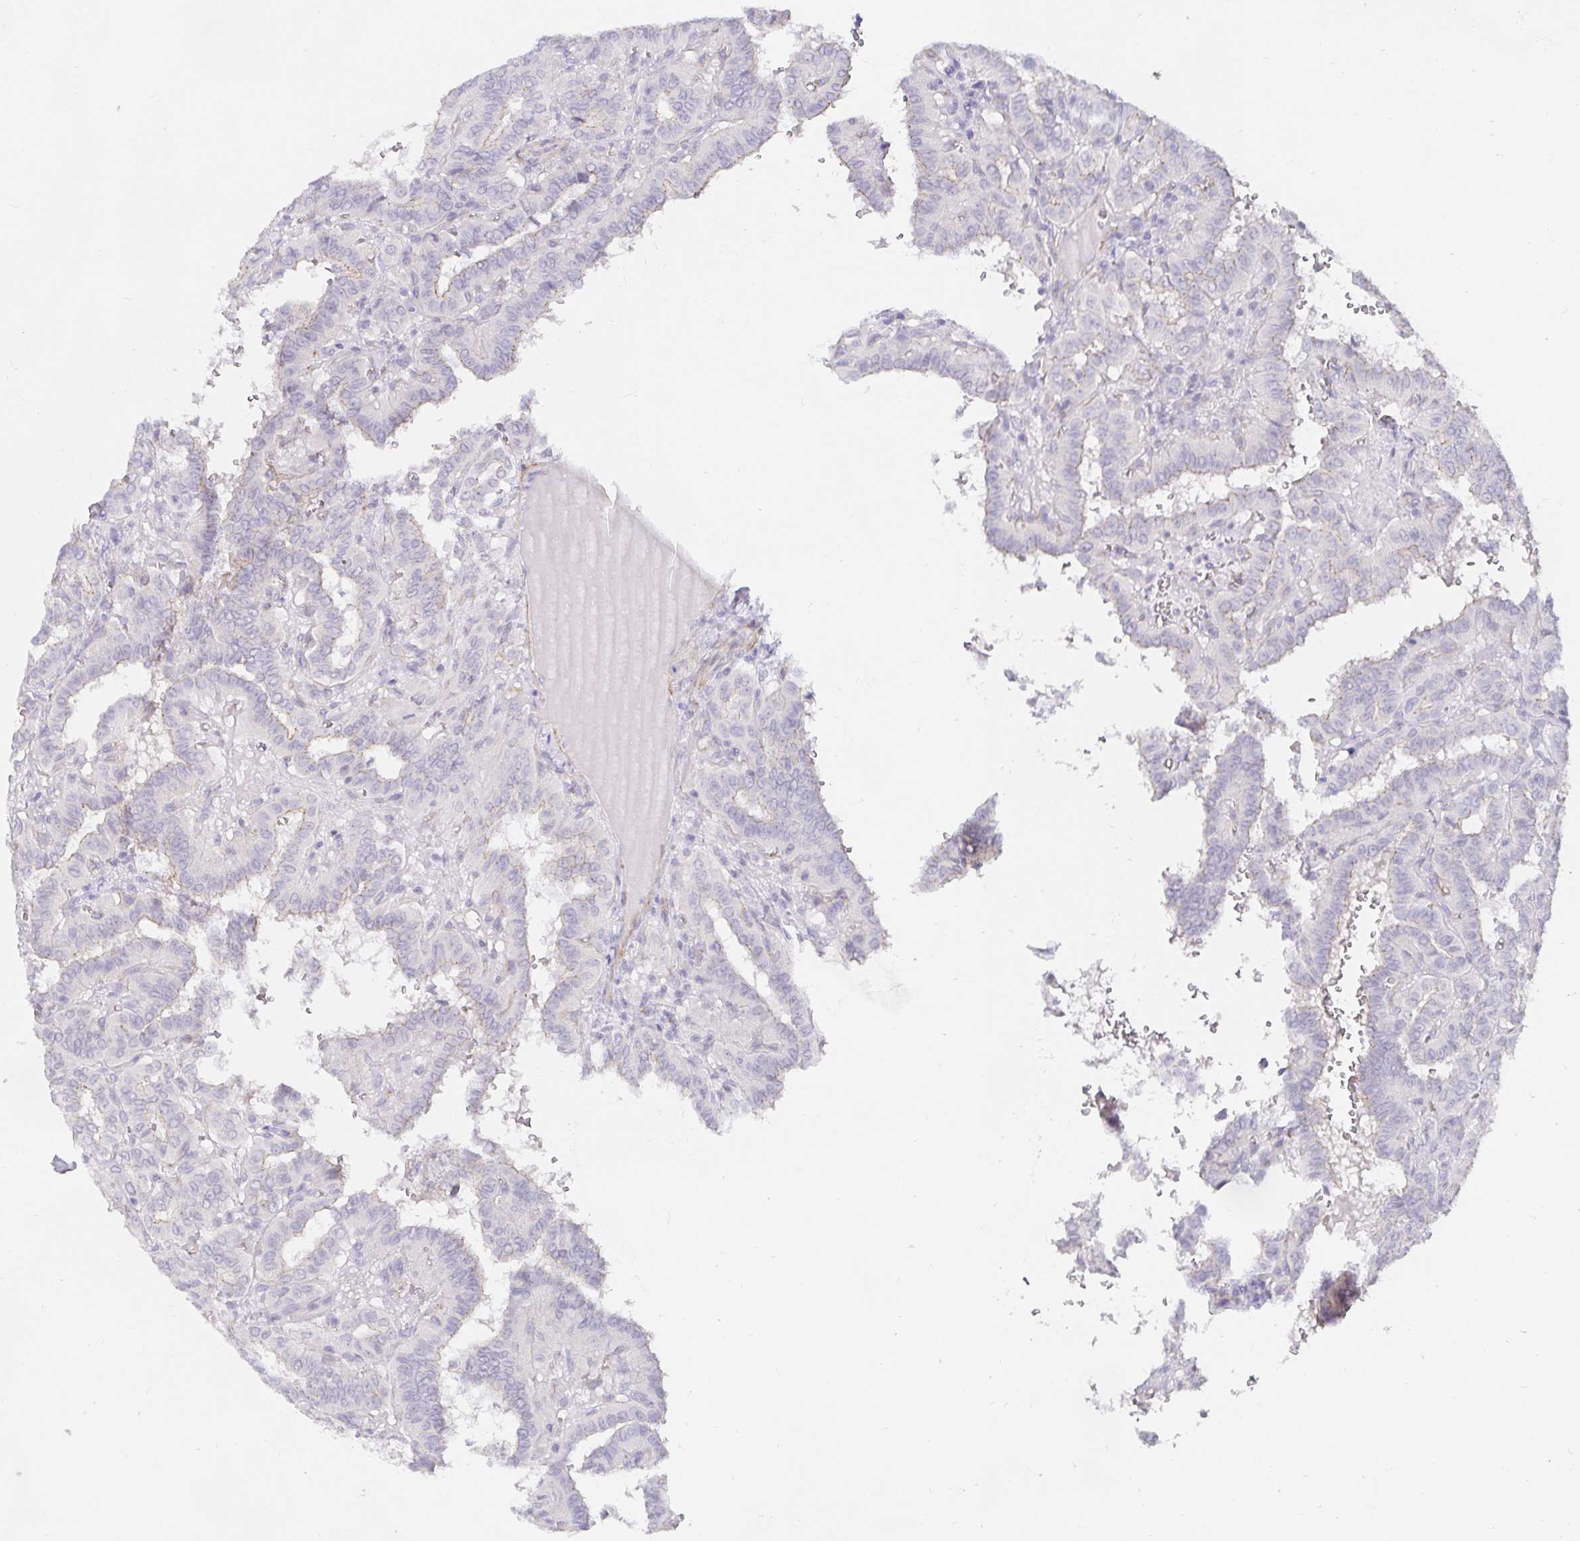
{"staining": {"intensity": "negative", "quantity": "none", "location": "none"}, "tissue": "thyroid cancer", "cell_type": "Tumor cells", "image_type": "cancer", "snomed": [{"axis": "morphology", "description": "Papillary adenocarcinoma, NOS"}, {"axis": "topography", "description": "Thyroid gland"}], "caption": "This histopathology image is of thyroid cancer (papillary adenocarcinoma) stained with IHC to label a protein in brown with the nuclei are counter-stained blue. There is no staining in tumor cells. (Stains: DAB immunohistochemistry with hematoxylin counter stain, Microscopy: brightfield microscopy at high magnification).", "gene": "PDX1", "patient": {"sex": "female", "age": 21}}